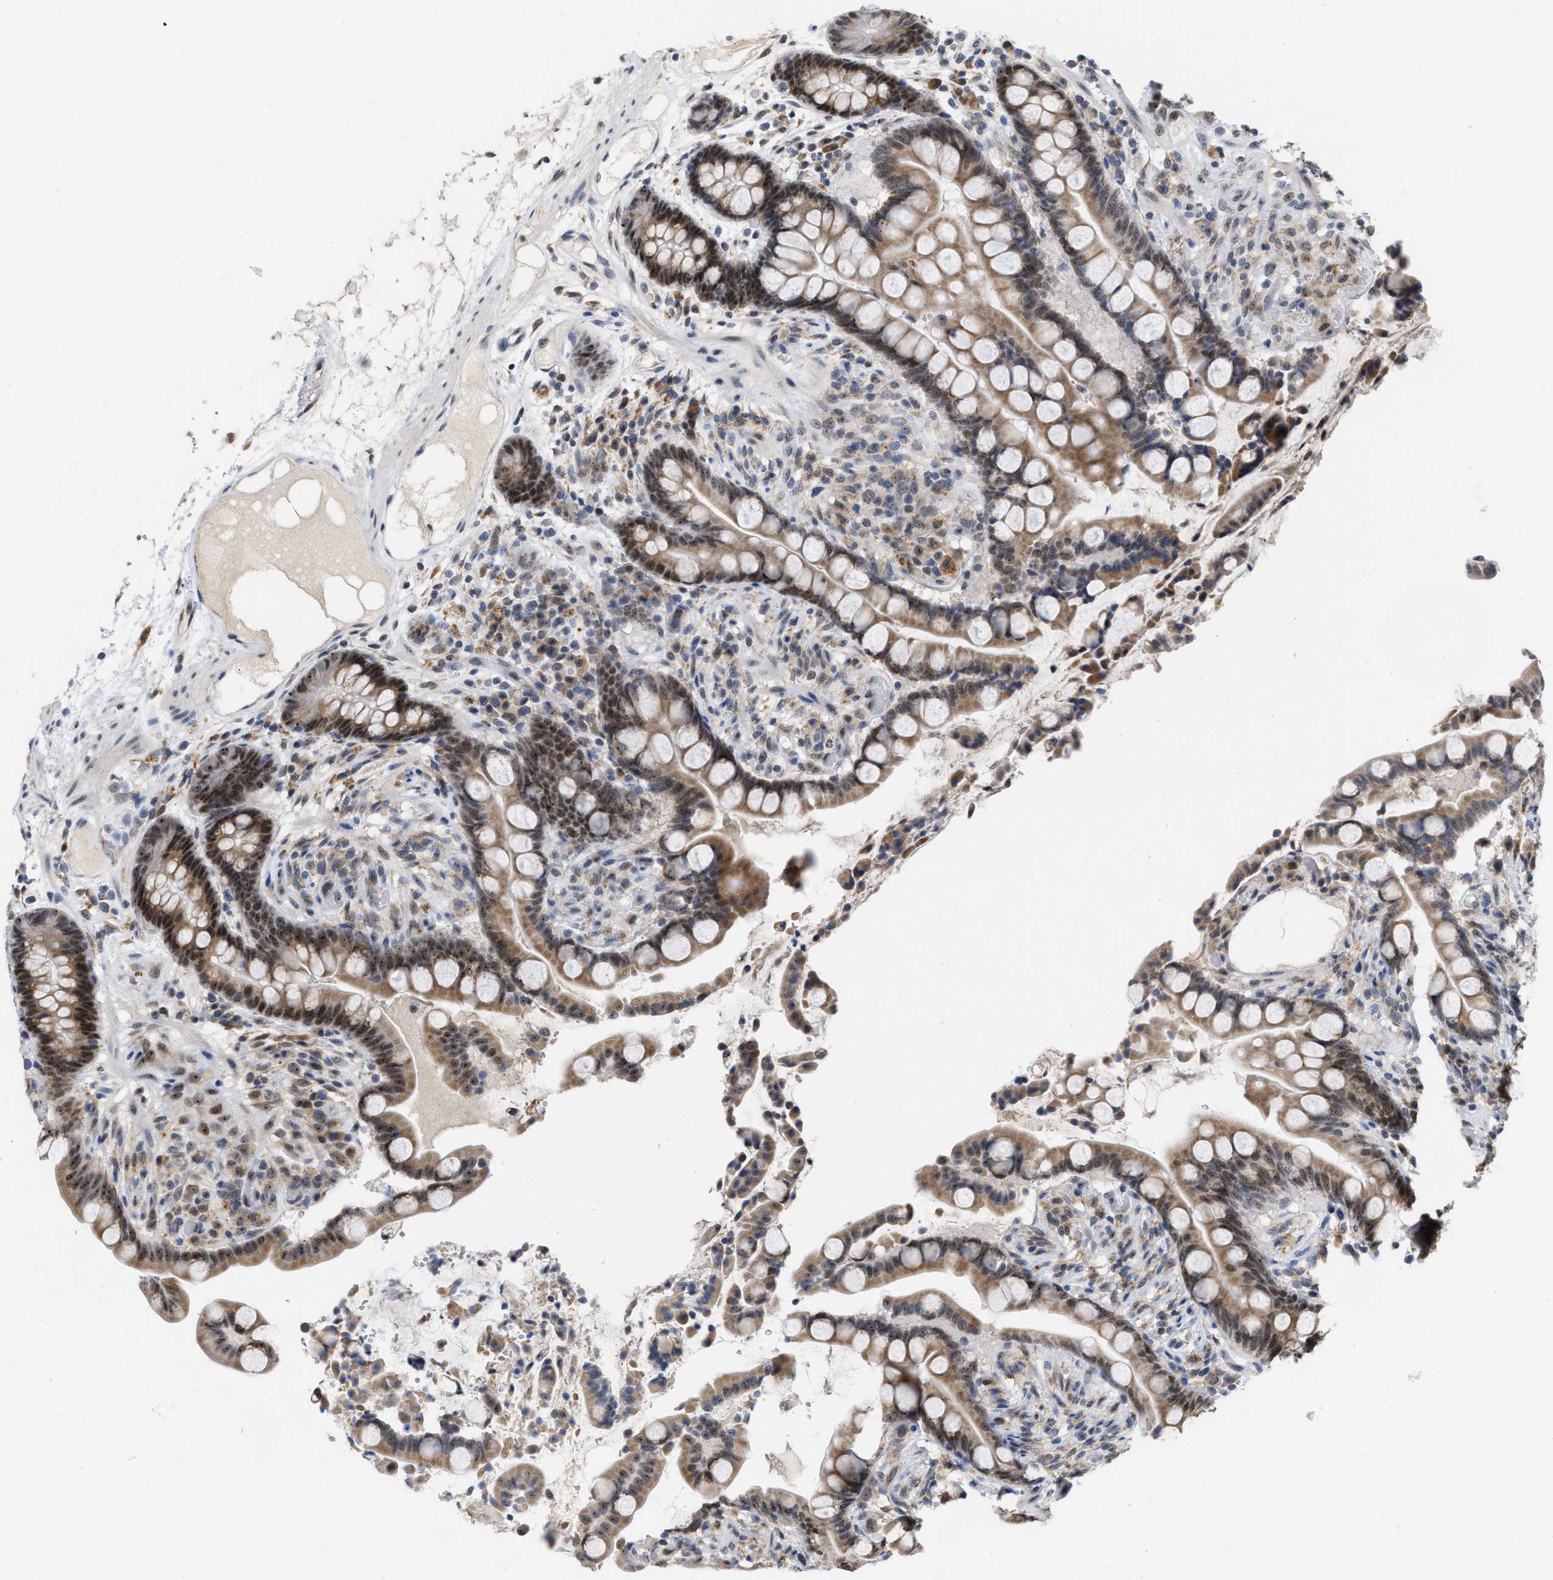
{"staining": {"intensity": "moderate", "quantity": "25%-75%", "location": "nuclear"}, "tissue": "colon", "cell_type": "Endothelial cells", "image_type": "normal", "snomed": [{"axis": "morphology", "description": "Normal tissue, NOS"}, {"axis": "topography", "description": "Colon"}], "caption": "Immunohistochemistry of unremarkable human colon demonstrates medium levels of moderate nuclear expression in approximately 25%-75% of endothelial cells. (IHC, brightfield microscopy, high magnification).", "gene": "ELAC2", "patient": {"sex": "male", "age": 73}}